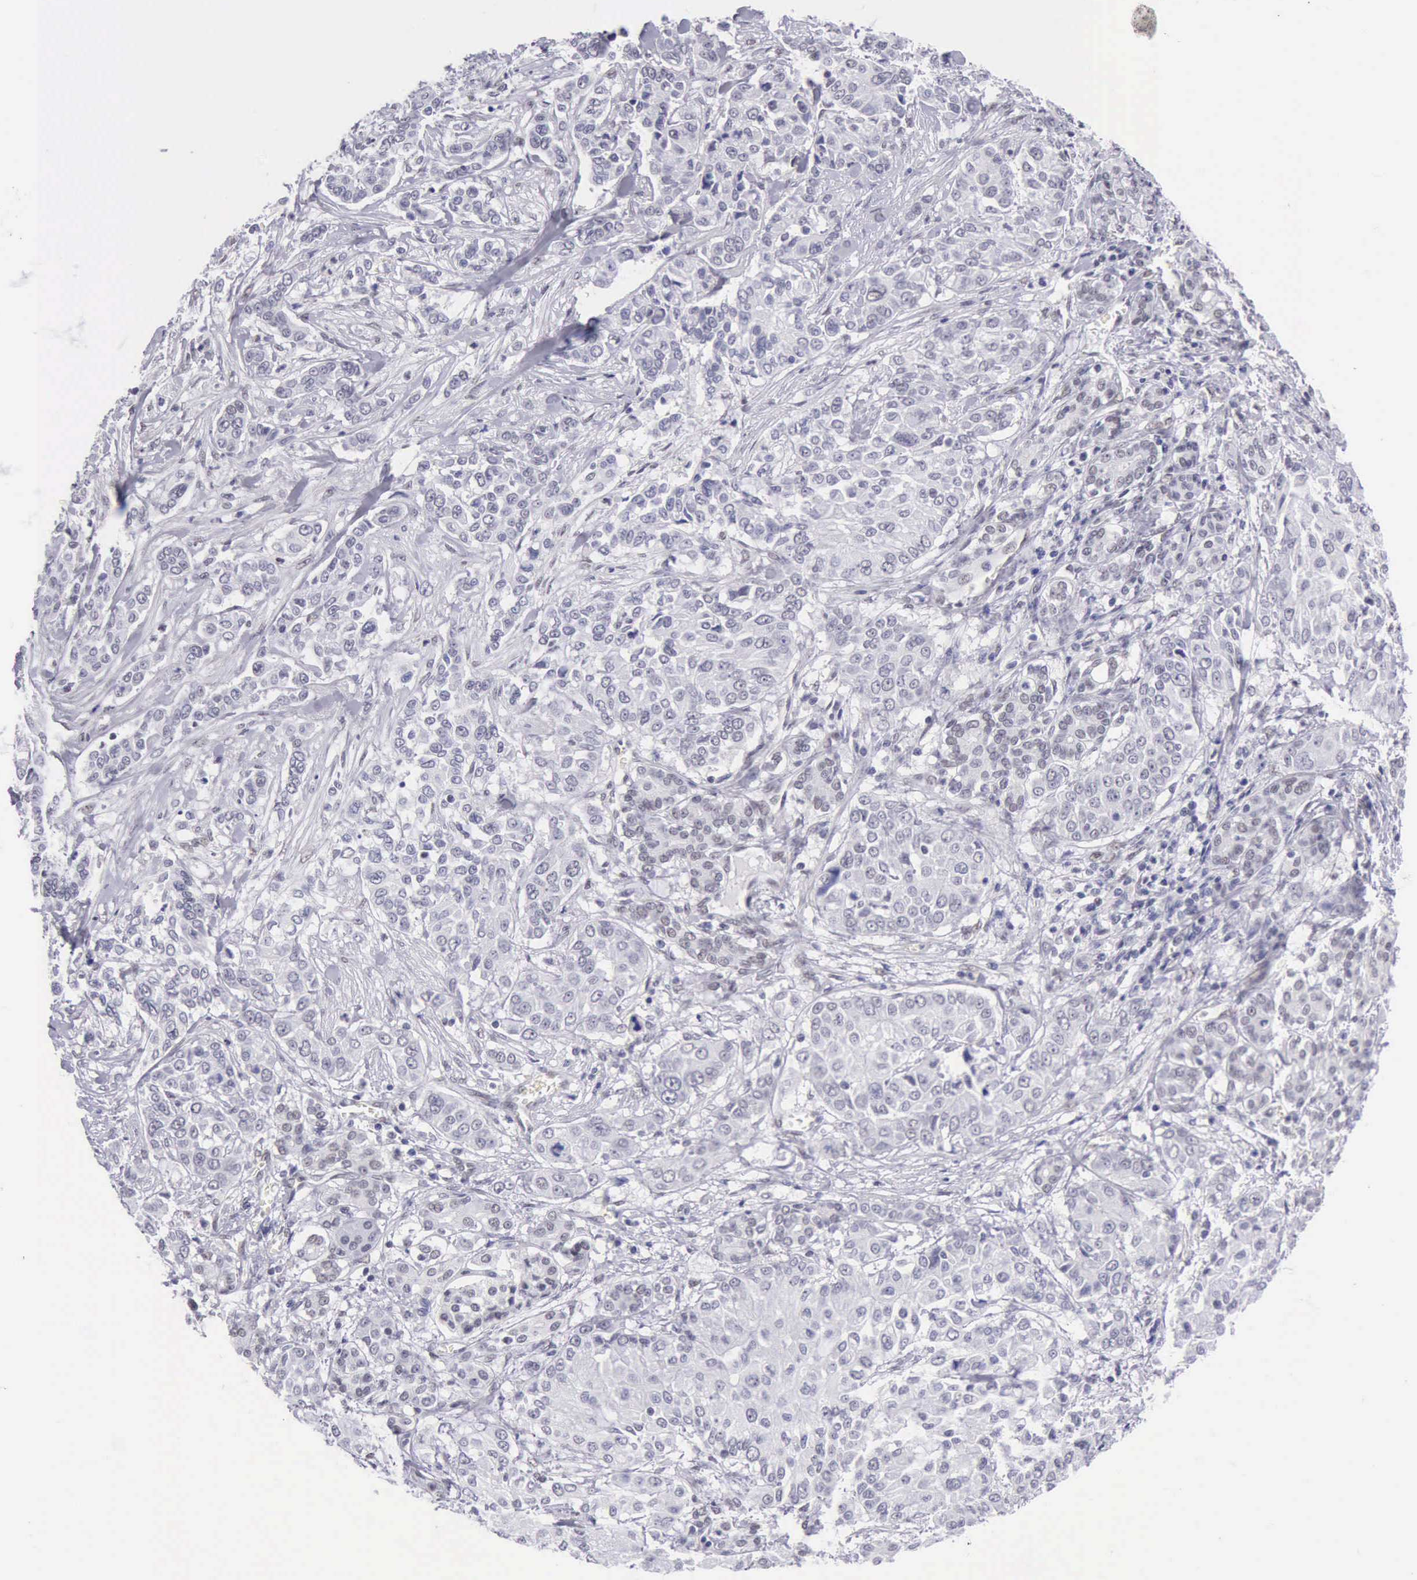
{"staining": {"intensity": "negative", "quantity": "none", "location": "none"}, "tissue": "pancreatic cancer", "cell_type": "Tumor cells", "image_type": "cancer", "snomed": [{"axis": "morphology", "description": "Adenocarcinoma, NOS"}, {"axis": "topography", "description": "Pancreas"}], "caption": "Tumor cells show no significant positivity in pancreatic cancer.", "gene": "EP300", "patient": {"sex": "female", "age": 52}}